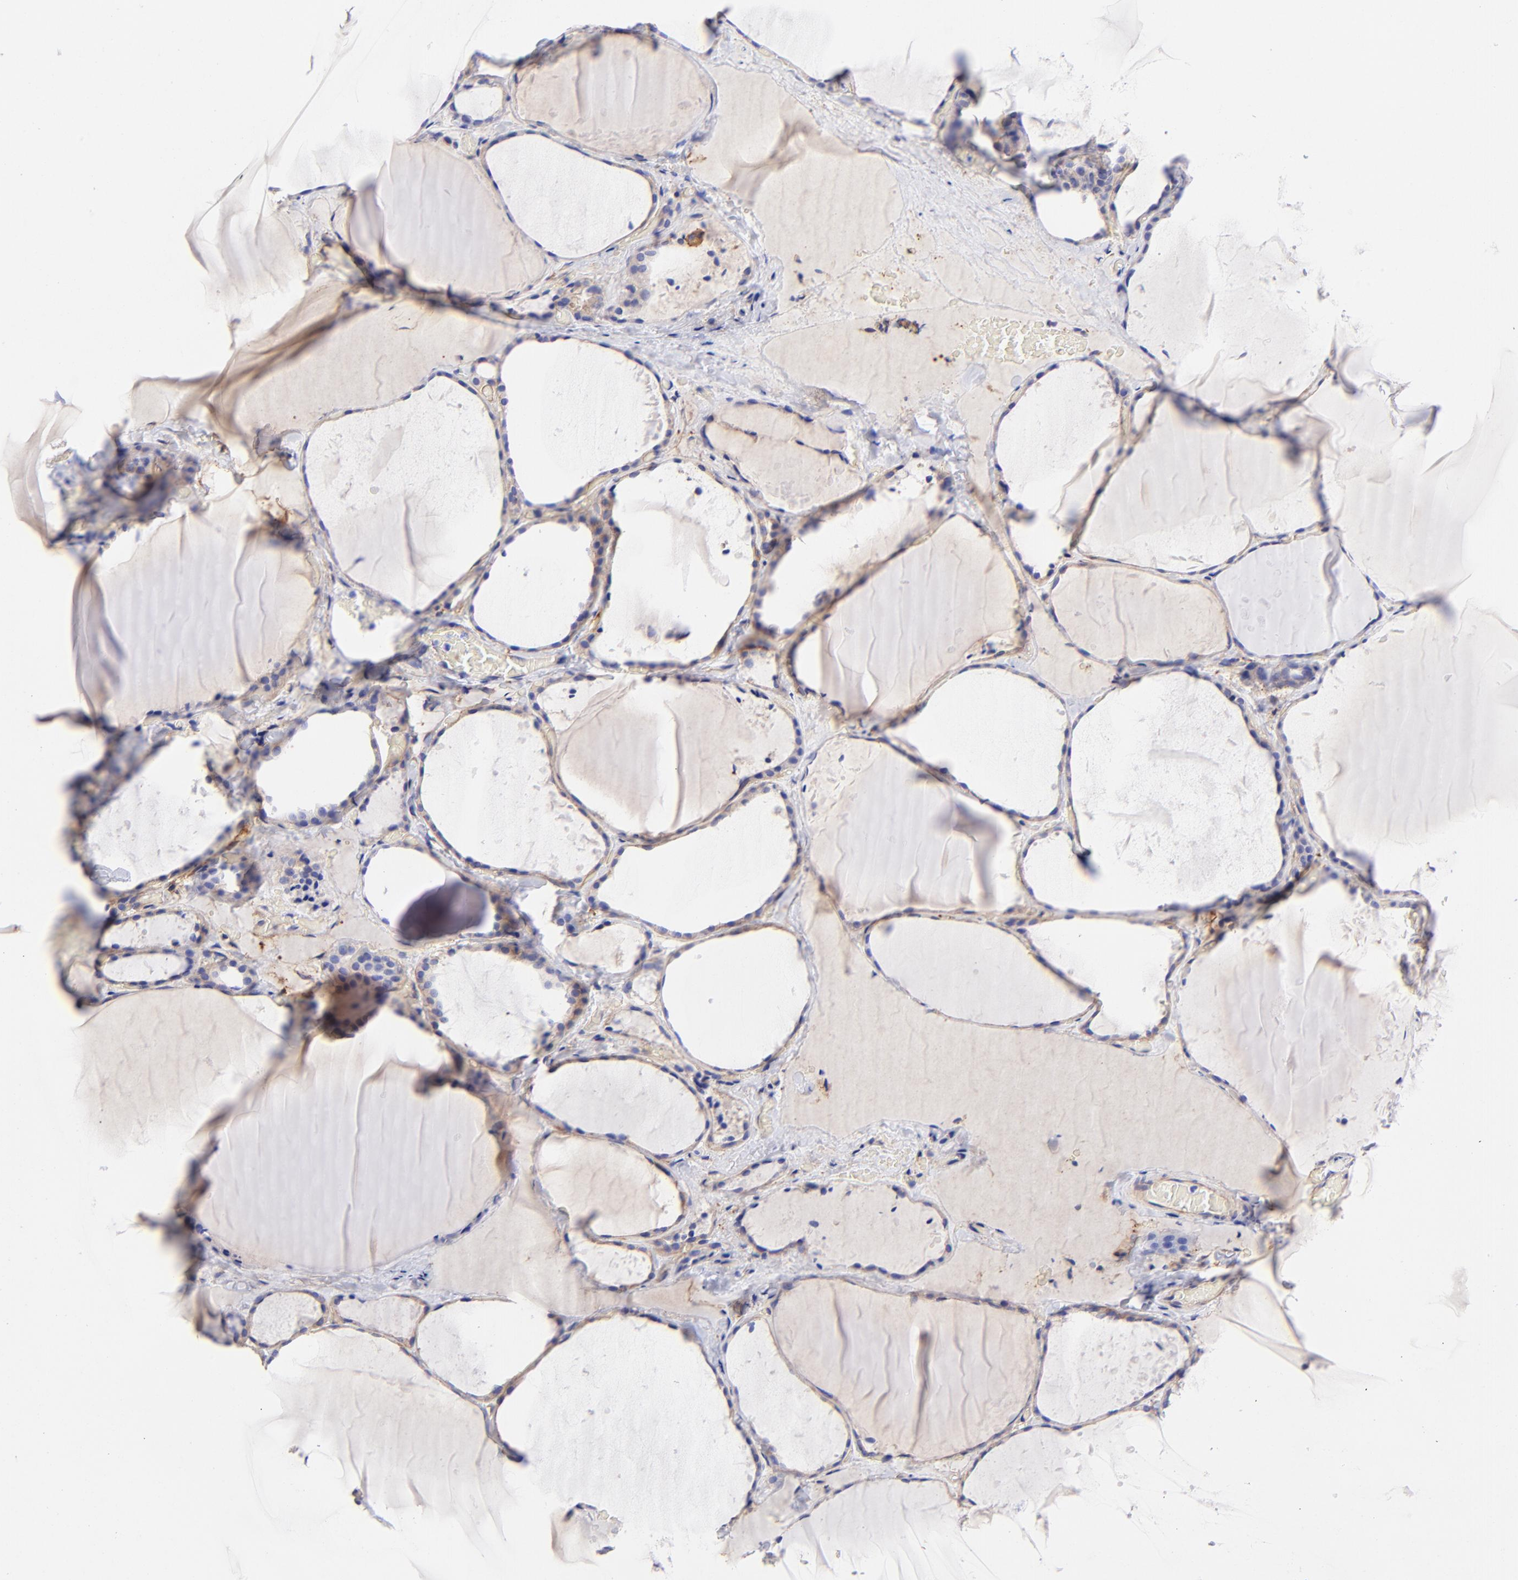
{"staining": {"intensity": "weak", "quantity": "25%-75%", "location": "cytoplasmic/membranous"}, "tissue": "thyroid gland", "cell_type": "Glandular cells", "image_type": "normal", "snomed": [{"axis": "morphology", "description": "Normal tissue, NOS"}, {"axis": "topography", "description": "Thyroid gland"}], "caption": "Unremarkable thyroid gland demonstrates weak cytoplasmic/membranous staining in about 25%-75% of glandular cells.", "gene": "PPFIBP1", "patient": {"sex": "female", "age": 22}}